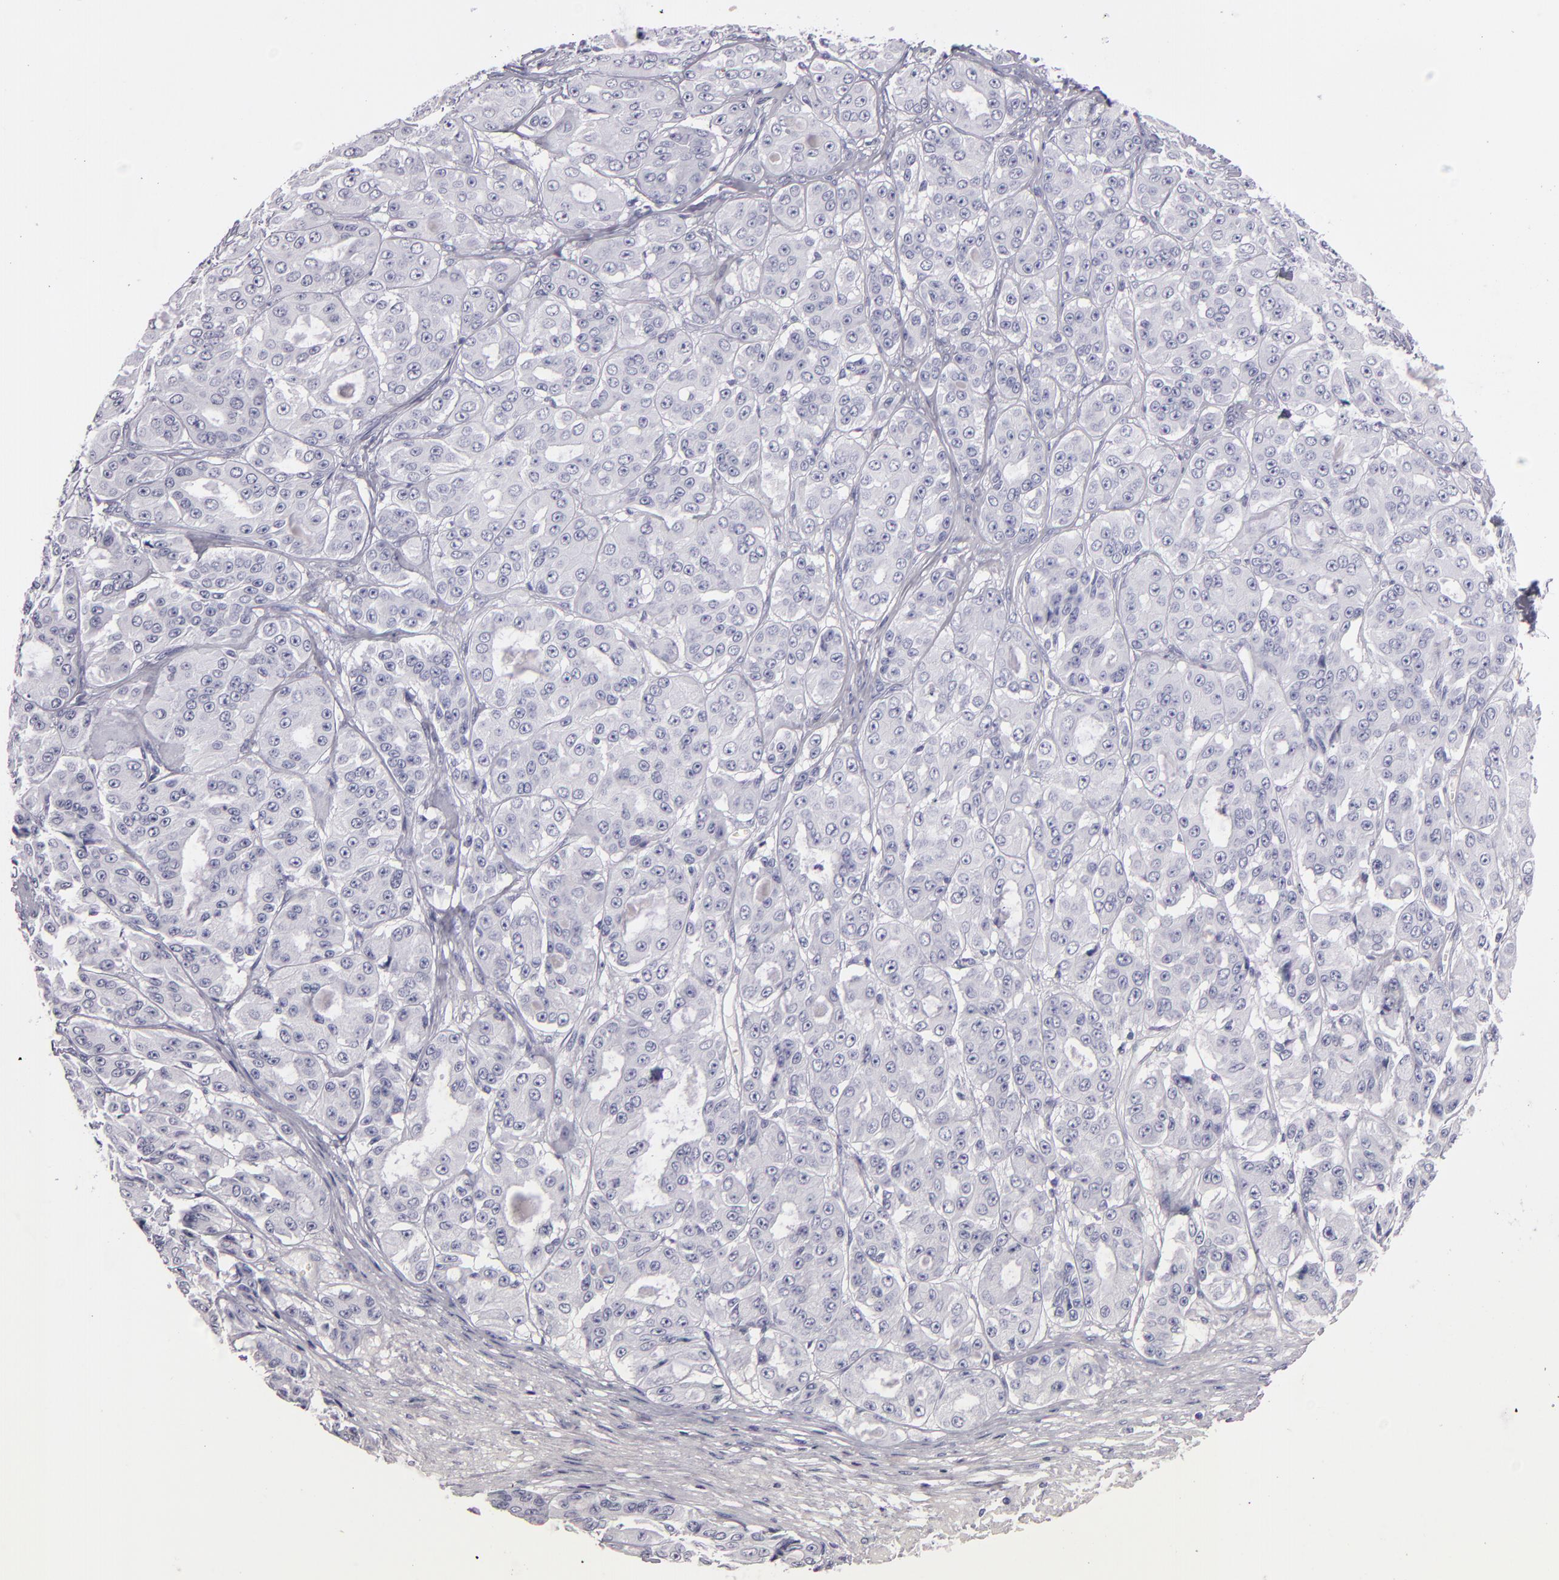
{"staining": {"intensity": "negative", "quantity": "none", "location": "none"}, "tissue": "ovarian cancer", "cell_type": "Tumor cells", "image_type": "cancer", "snomed": [{"axis": "morphology", "description": "Carcinoma, endometroid"}, {"axis": "topography", "description": "Ovary"}], "caption": "Immunohistochemistry of ovarian cancer exhibits no expression in tumor cells. The staining was performed using DAB (3,3'-diaminobenzidine) to visualize the protein expression in brown, while the nuclei were stained in blue with hematoxylin (Magnification: 20x).", "gene": "FABP1", "patient": {"sex": "female", "age": 61}}